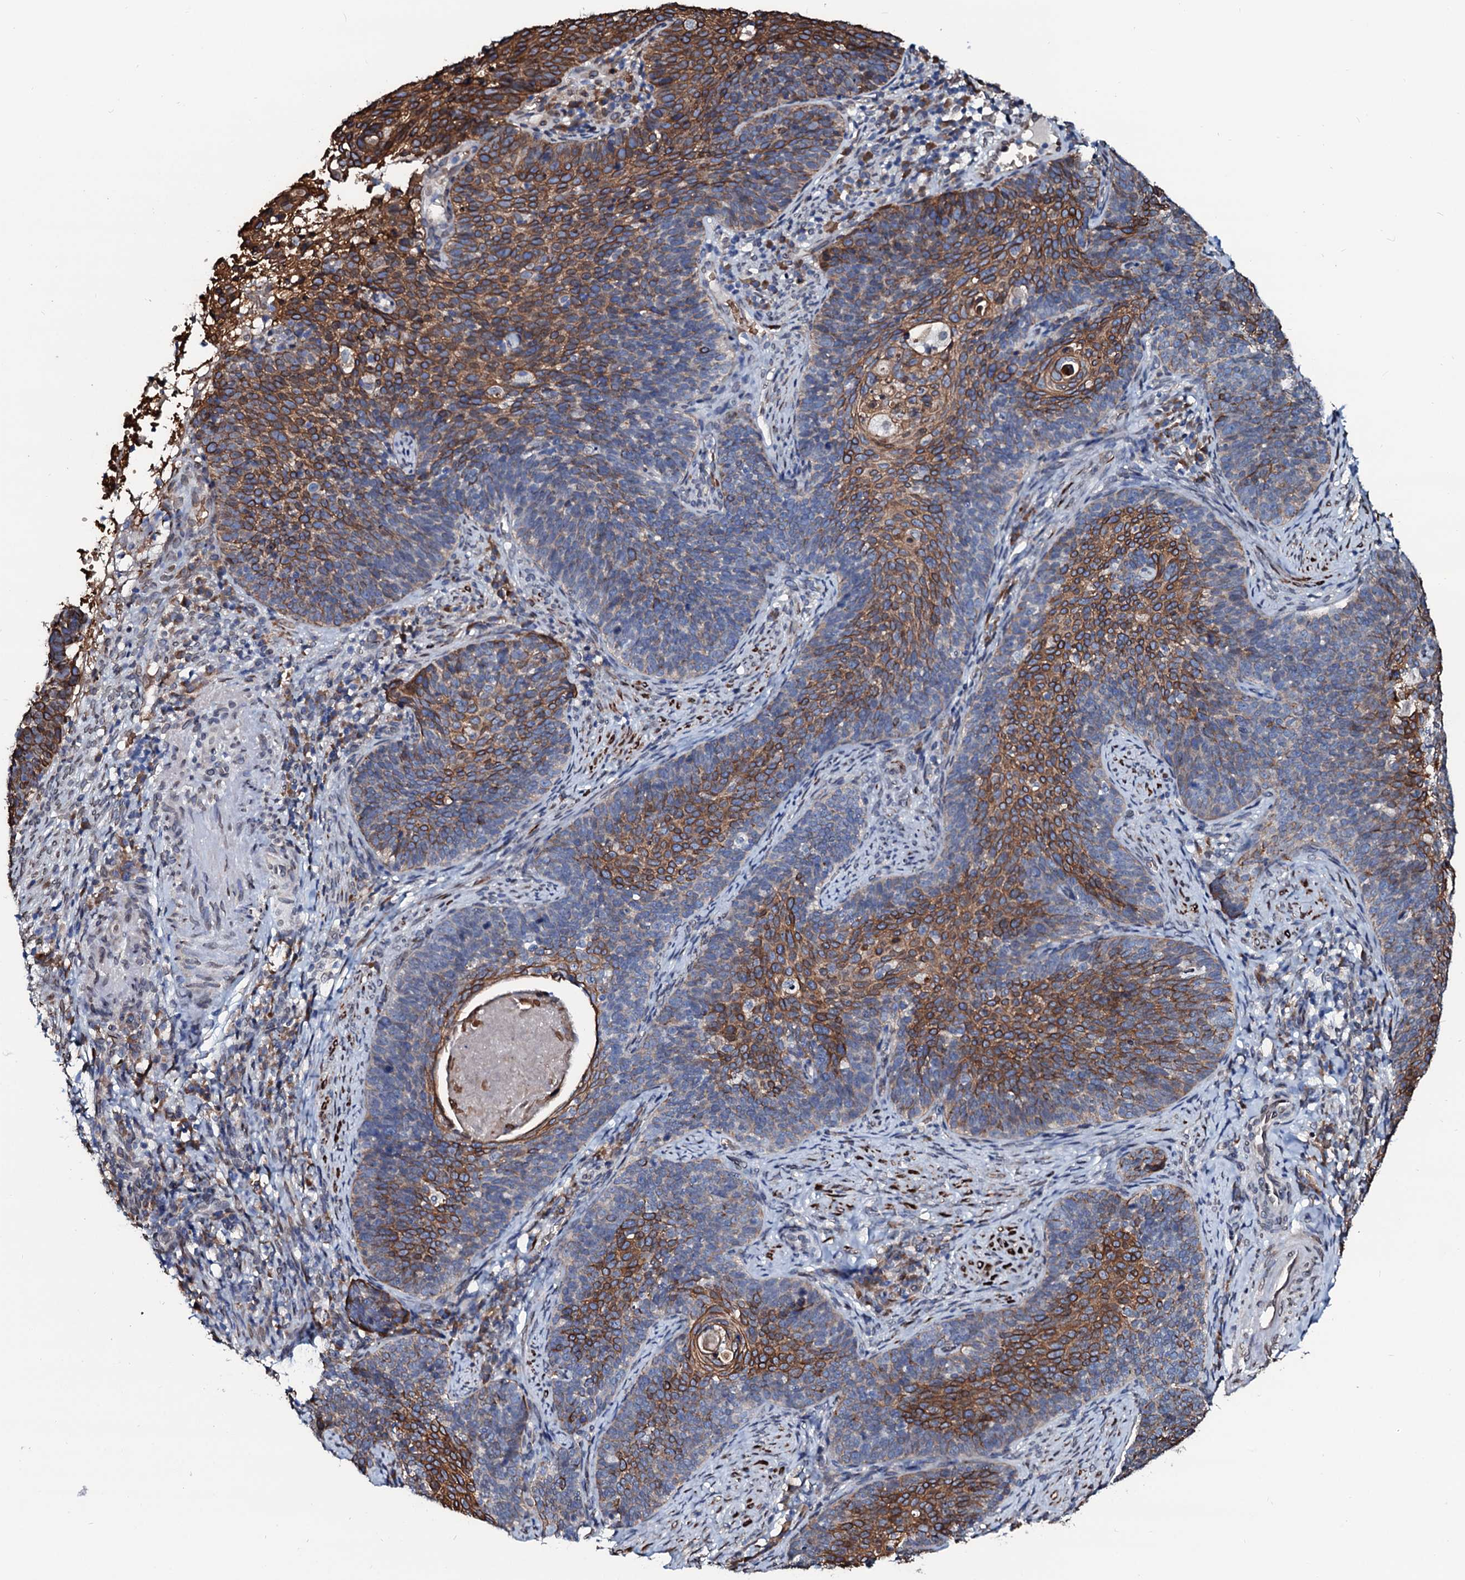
{"staining": {"intensity": "moderate", "quantity": "25%-75%", "location": "cytoplasmic/membranous"}, "tissue": "cervical cancer", "cell_type": "Tumor cells", "image_type": "cancer", "snomed": [{"axis": "morphology", "description": "Normal tissue, NOS"}, {"axis": "morphology", "description": "Squamous cell carcinoma, NOS"}, {"axis": "topography", "description": "Cervix"}], "caption": "Tumor cells reveal medium levels of moderate cytoplasmic/membranous expression in about 25%-75% of cells in human cervical cancer. Using DAB (brown) and hematoxylin (blue) stains, captured at high magnification using brightfield microscopy.", "gene": "NRP2", "patient": {"sex": "female", "age": 39}}